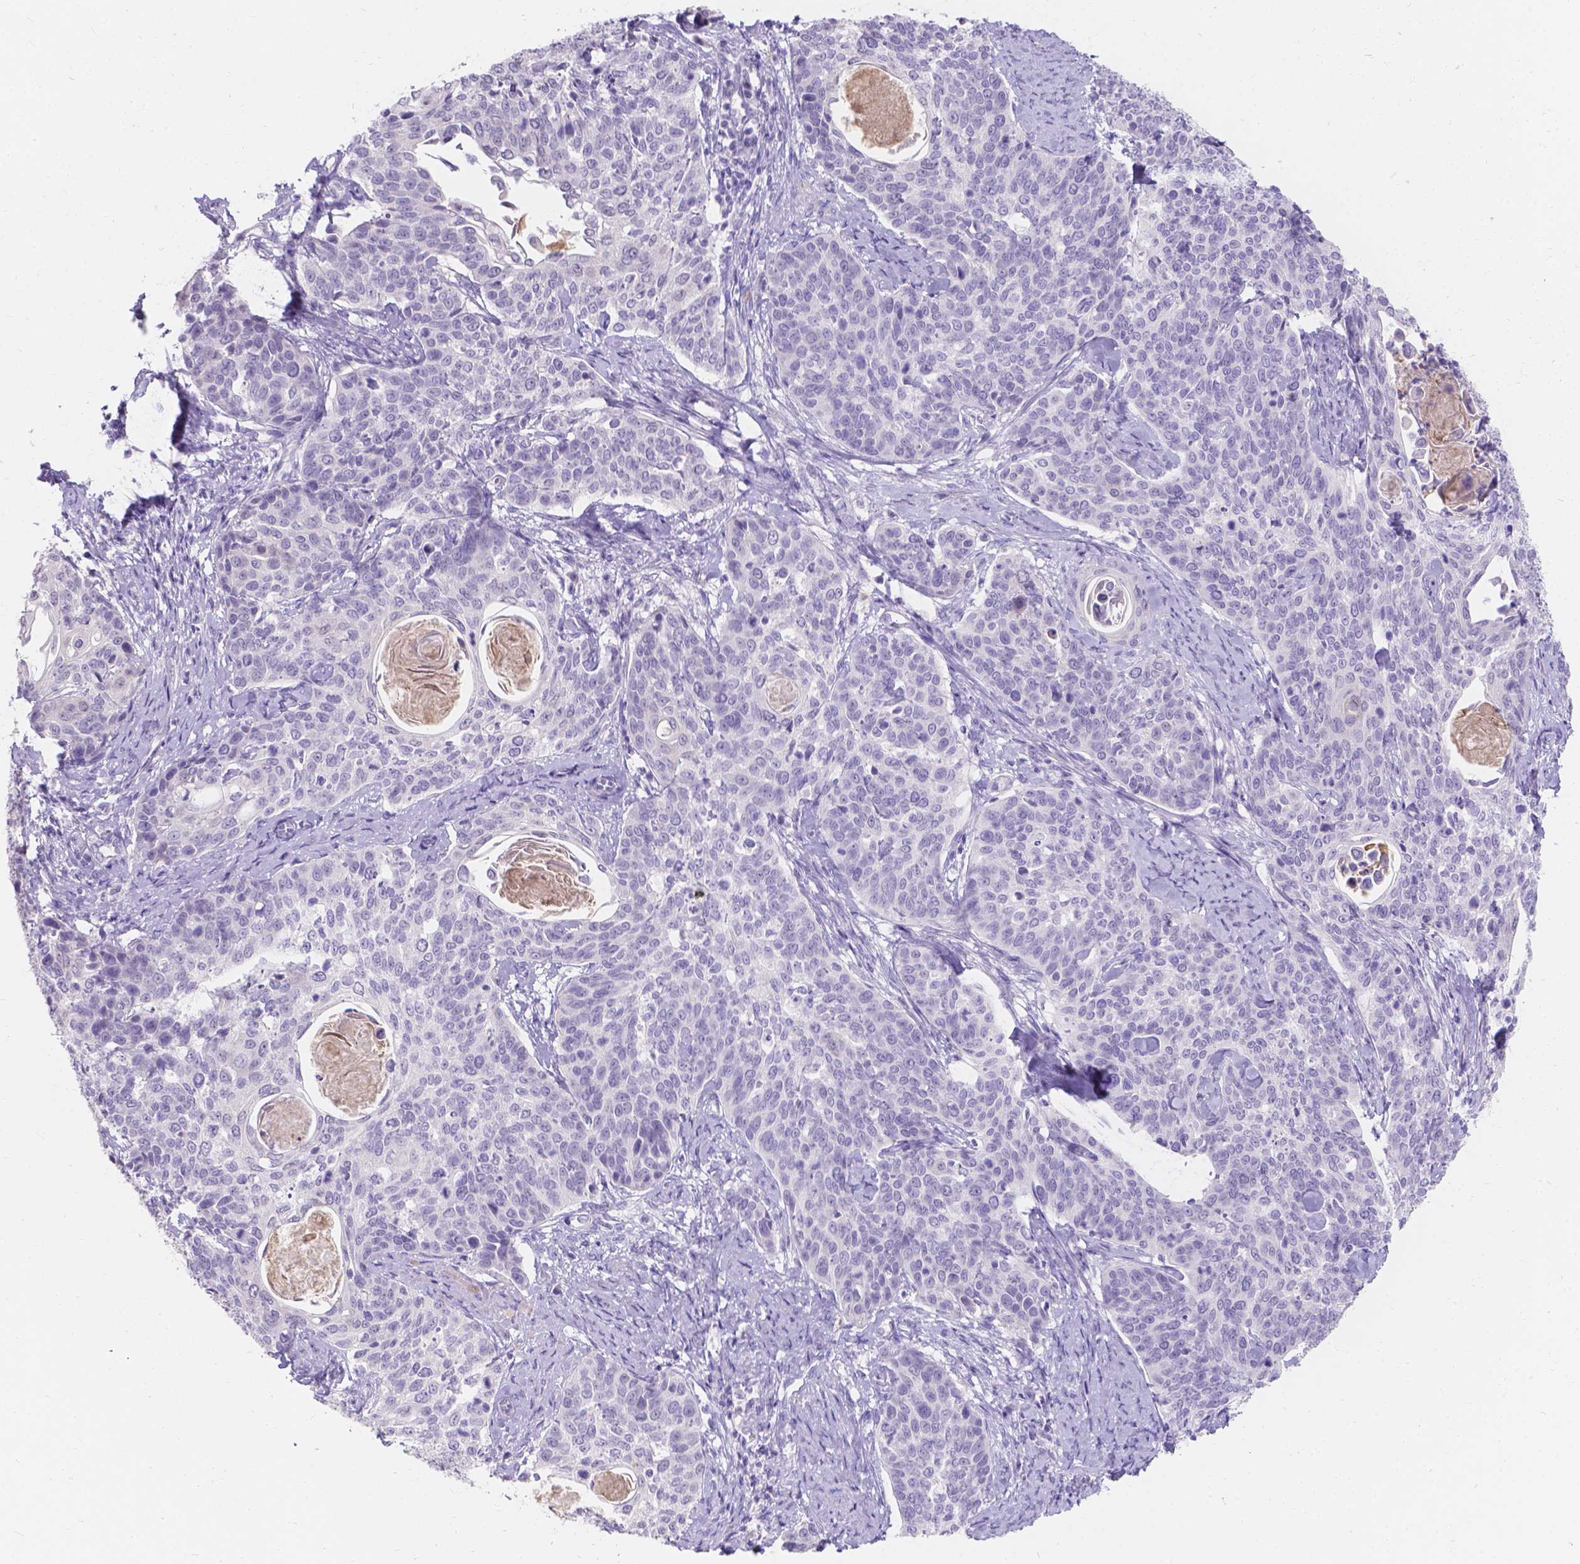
{"staining": {"intensity": "negative", "quantity": "none", "location": "none"}, "tissue": "cervical cancer", "cell_type": "Tumor cells", "image_type": "cancer", "snomed": [{"axis": "morphology", "description": "Squamous cell carcinoma, NOS"}, {"axis": "topography", "description": "Cervix"}], "caption": "This image is of squamous cell carcinoma (cervical) stained with immunohistochemistry (IHC) to label a protein in brown with the nuclei are counter-stained blue. There is no staining in tumor cells.", "gene": "GNRHR", "patient": {"sex": "female", "age": 69}}